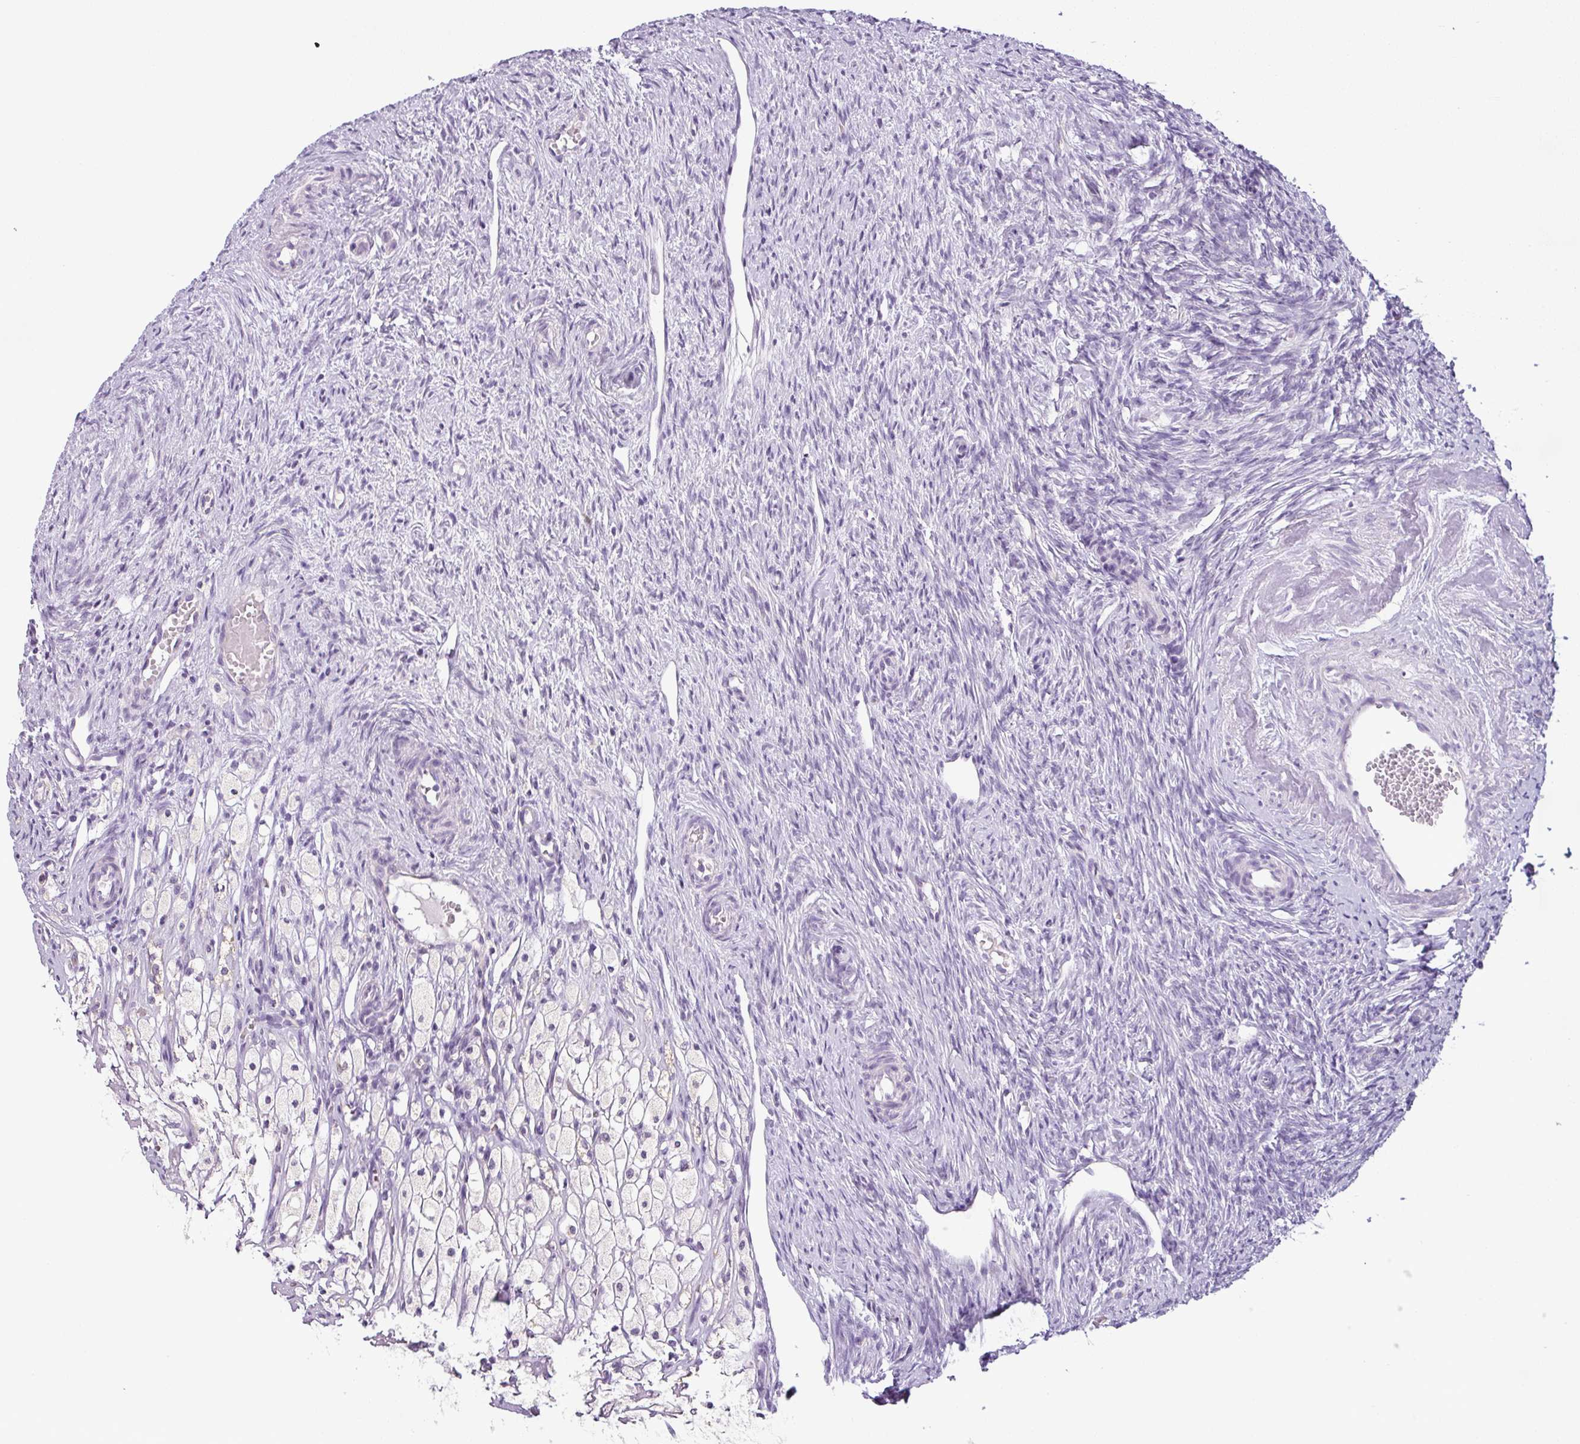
{"staining": {"intensity": "negative", "quantity": "none", "location": "none"}, "tissue": "ovary", "cell_type": "Follicle cells", "image_type": "normal", "snomed": [{"axis": "morphology", "description": "Normal tissue, NOS"}, {"axis": "topography", "description": "Ovary"}], "caption": "This is an immunohistochemistry histopathology image of benign human ovary. There is no expression in follicle cells.", "gene": "HMCN2", "patient": {"sex": "female", "age": 51}}